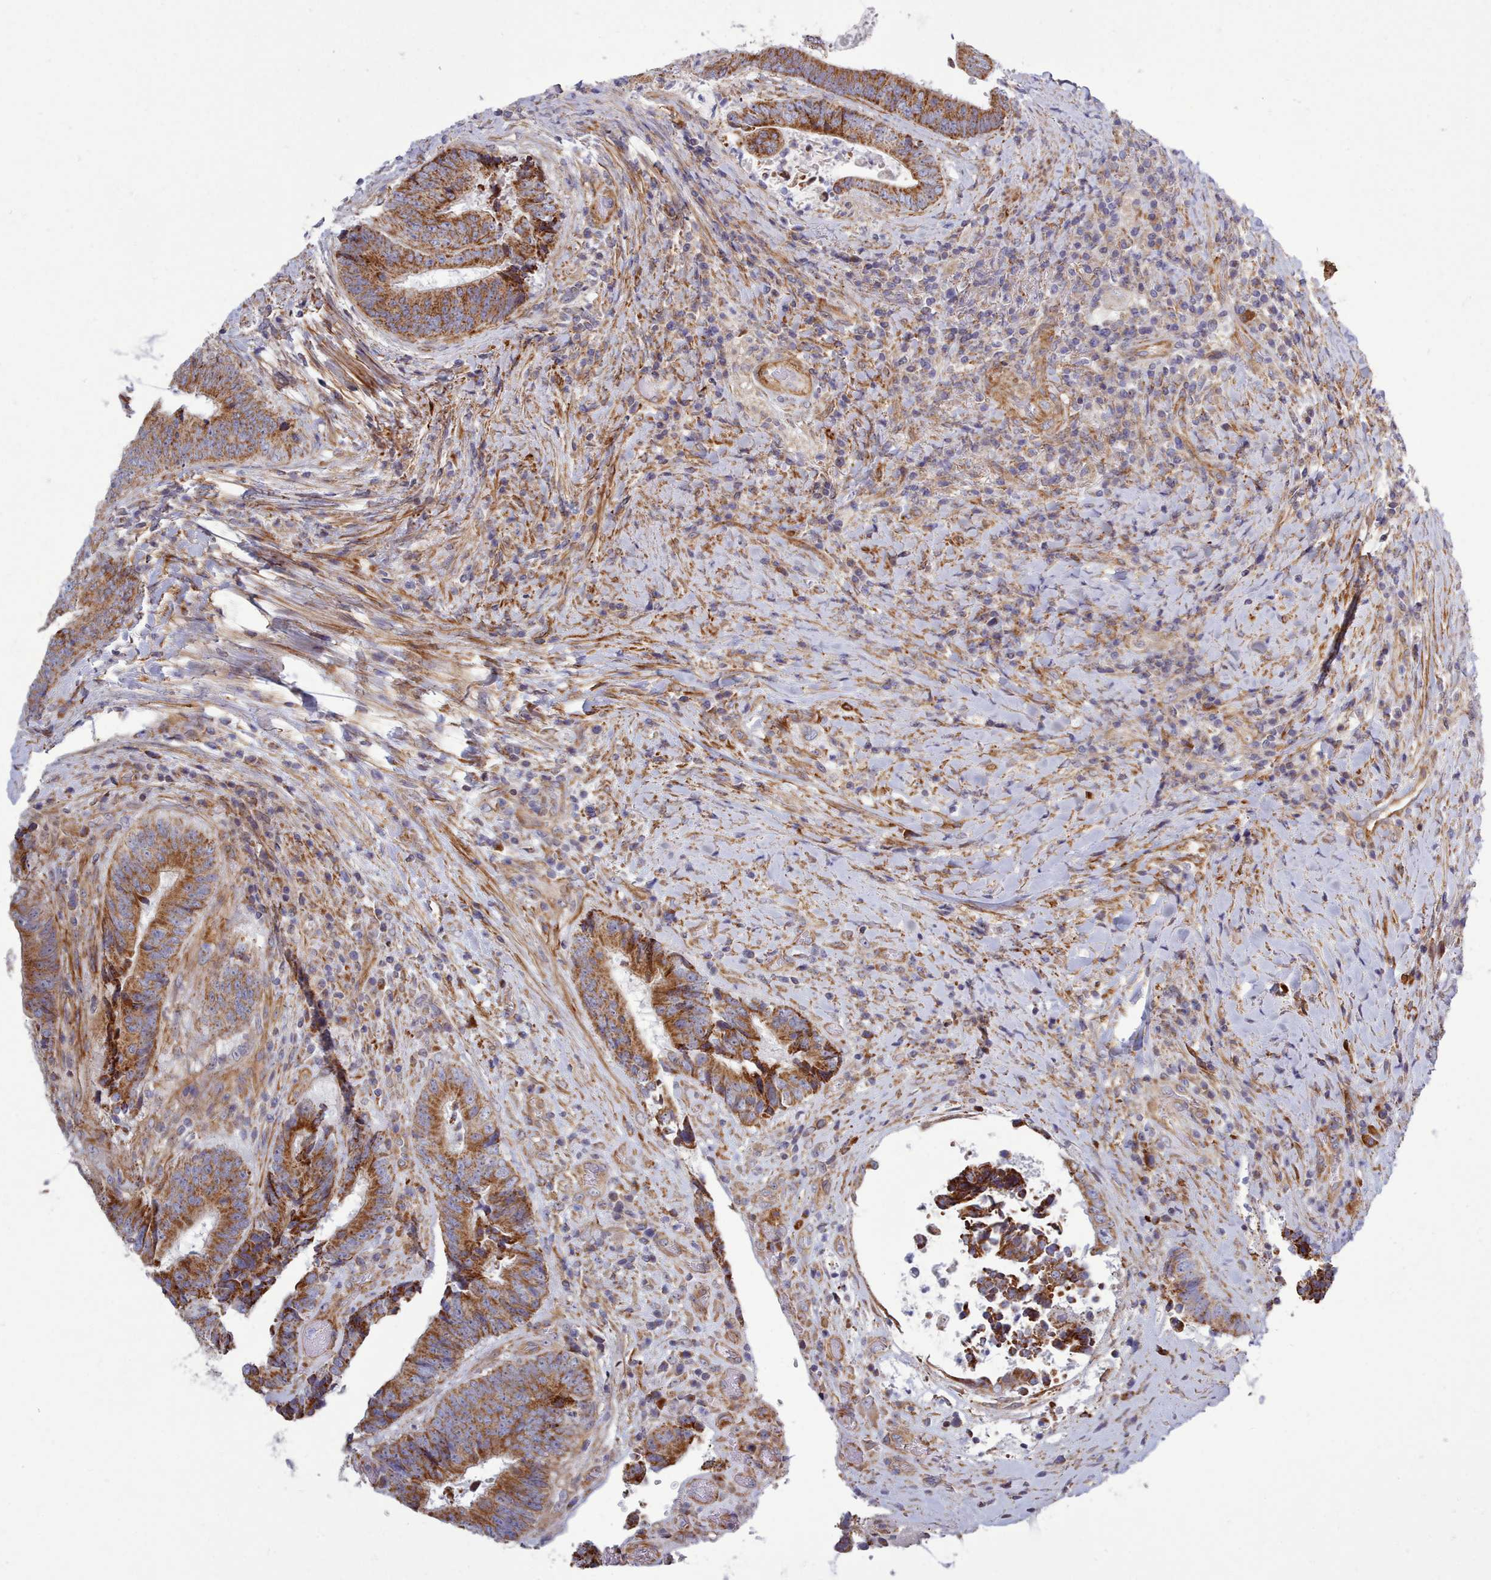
{"staining": {"intensity": "strong", "quantity": ">75%", "location": "cytoplasmic/membranous"}, "tissue": "colorectal cancer", "cell_type": "Tumor cells", "image_type": "cancer", "snomed": [{"axis": "morphology", "description": "Adenocarcinoma, NOS"}, {"axis": "topography", "description": "Rectum"}], "caption": "Strong cytoplasmic/membranous positivity for a protein is seen in about >75% of tumor cells of colorectal cancer (adenocarcinoma) using immunohistochemistry.", "gene": "MRPL21", "patient": {"sex": "male", "age": 72}}